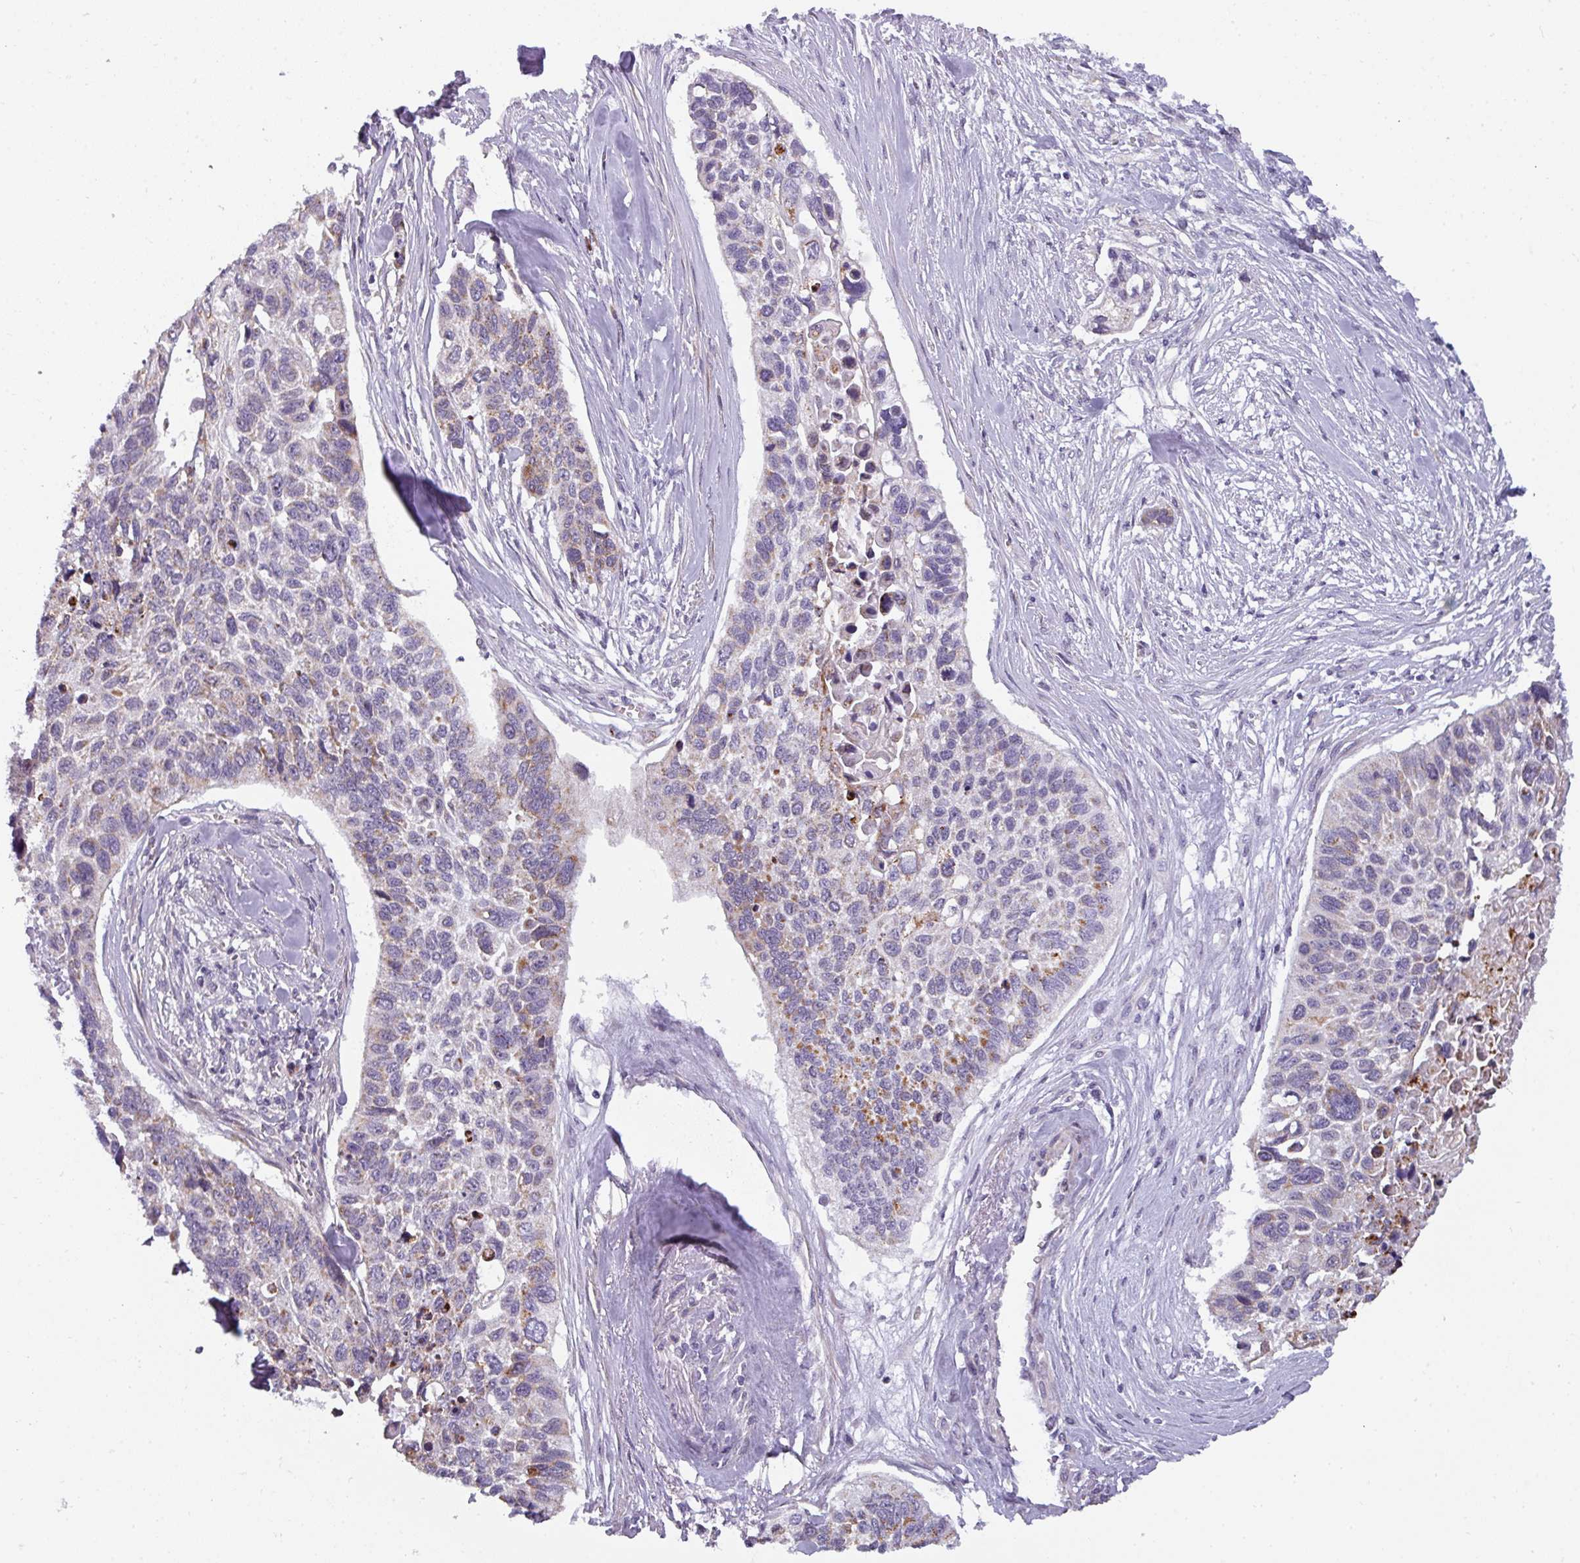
{"staining": {"intensity": "moderate", "quantity": "<25%", "location": "cytoplasmic/membranous"}, "tissue": "lung cancer", "cell_type": "Tumor cells", "image_type": "cancer", "snomed": [{"axis": "morphology", "description": "Squamous cell carcinoma, NOS"}, {"axis": "topography", "description": "Lung"}], "caption": "Lung squamous cell carcinoma stained with immunohistochemistry demonstrates moderate cytoplasmic/membranous staining in approximately <25% of tumor cells.", "gene": "C2orf68", "patient": {"sex": "male", "age": 62}}